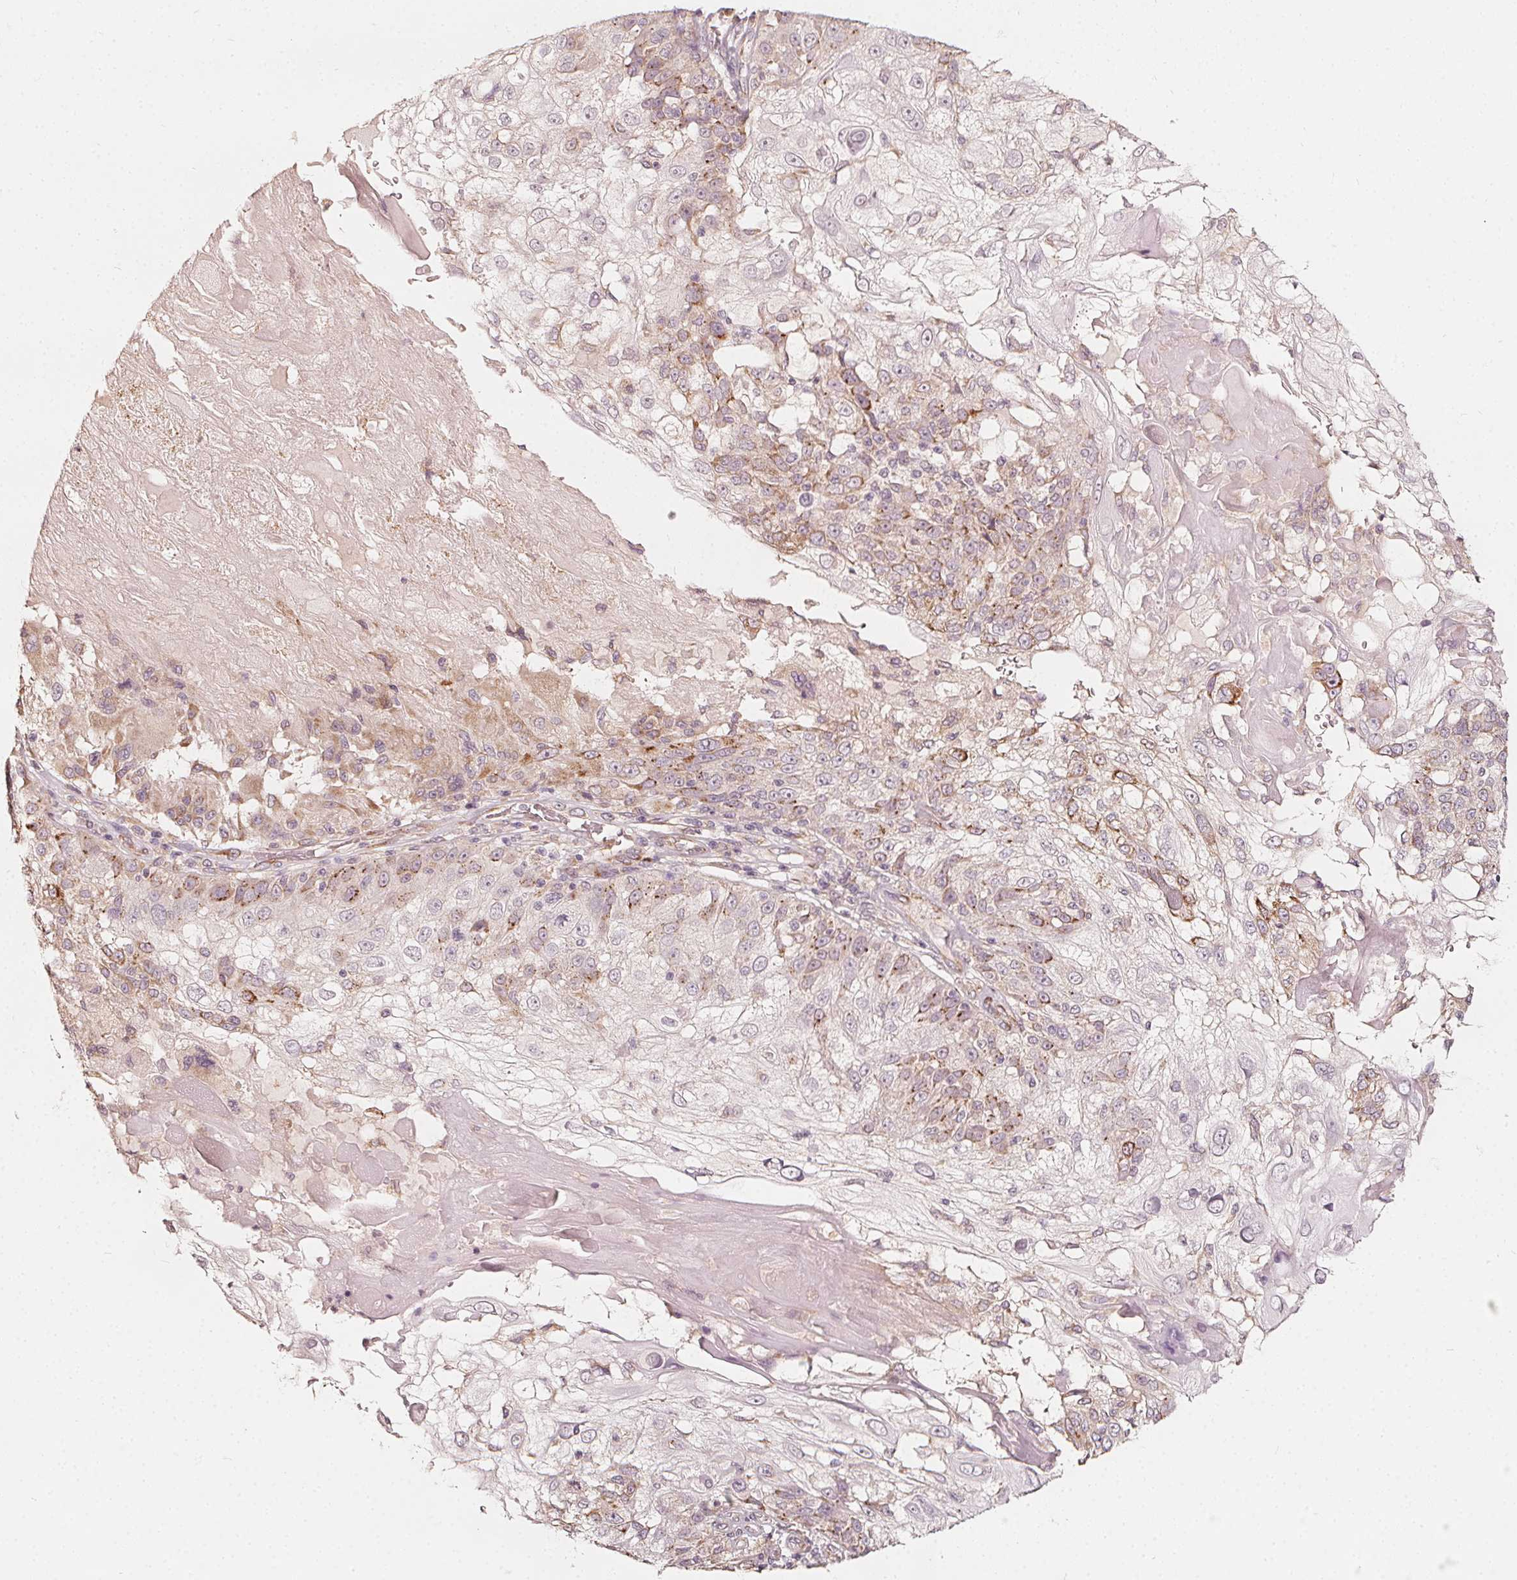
{"staining": {"intensity": "moderate", "quantity": "25%-75%", "location": "cytoplasmic/membranous"}, "tissue": "skin cancer", "cell_type": "Tumor cells", "image_type": "cancer", "snomed": [{"axis": "morphology", "description": "Normal tissue, NOS"}, {"axis": "morphology", "description": "Squamous cell carcinoma, NOS"}, {"axis": "topography", "description": "Skin"}], "caption": "Skin cancer stained with a protein marker displays moderate staining in tumor cells.", "gene": "NPC1L1", "patient": {"sex": "female", "age": 83}}